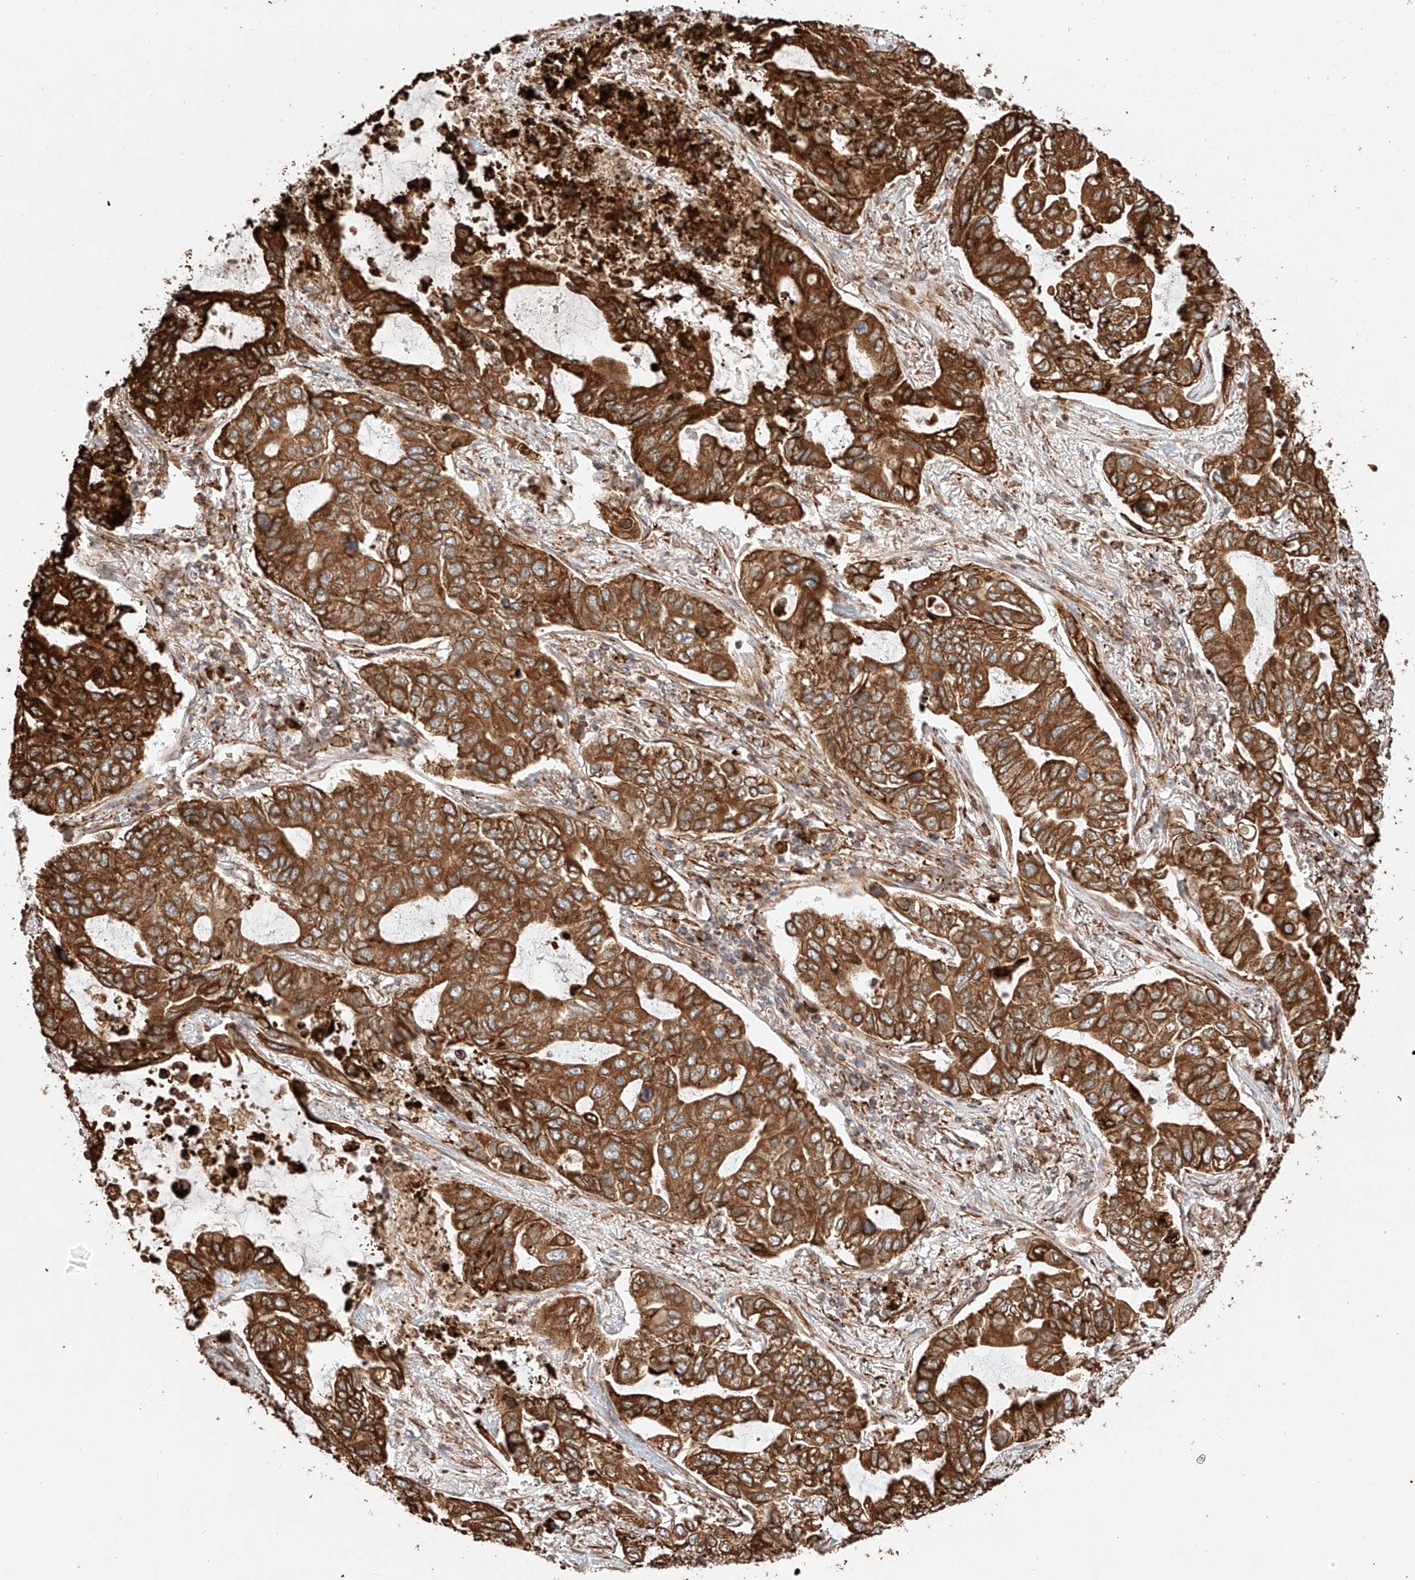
{"staining": {"intensity": "strong", "quantity": ">75%", "location": "cytoplasmic/membranous"}, "tissue": "lung cancer", "cell_type": "Tumor cells", "image_type": "cancer", "snomed": [{"axis": "morphology", "description": "Adenocarcinoma, NOS"}, {"axis": "topography", "description": "Lung"}], "caption": "Protein analysis of lung cancer tissue exhibits strong cytoplasmic/membranous staining in about >75% of tumor cells.", "gene": "ZNF84", "patient": {"sex": "male", "age": 64}}